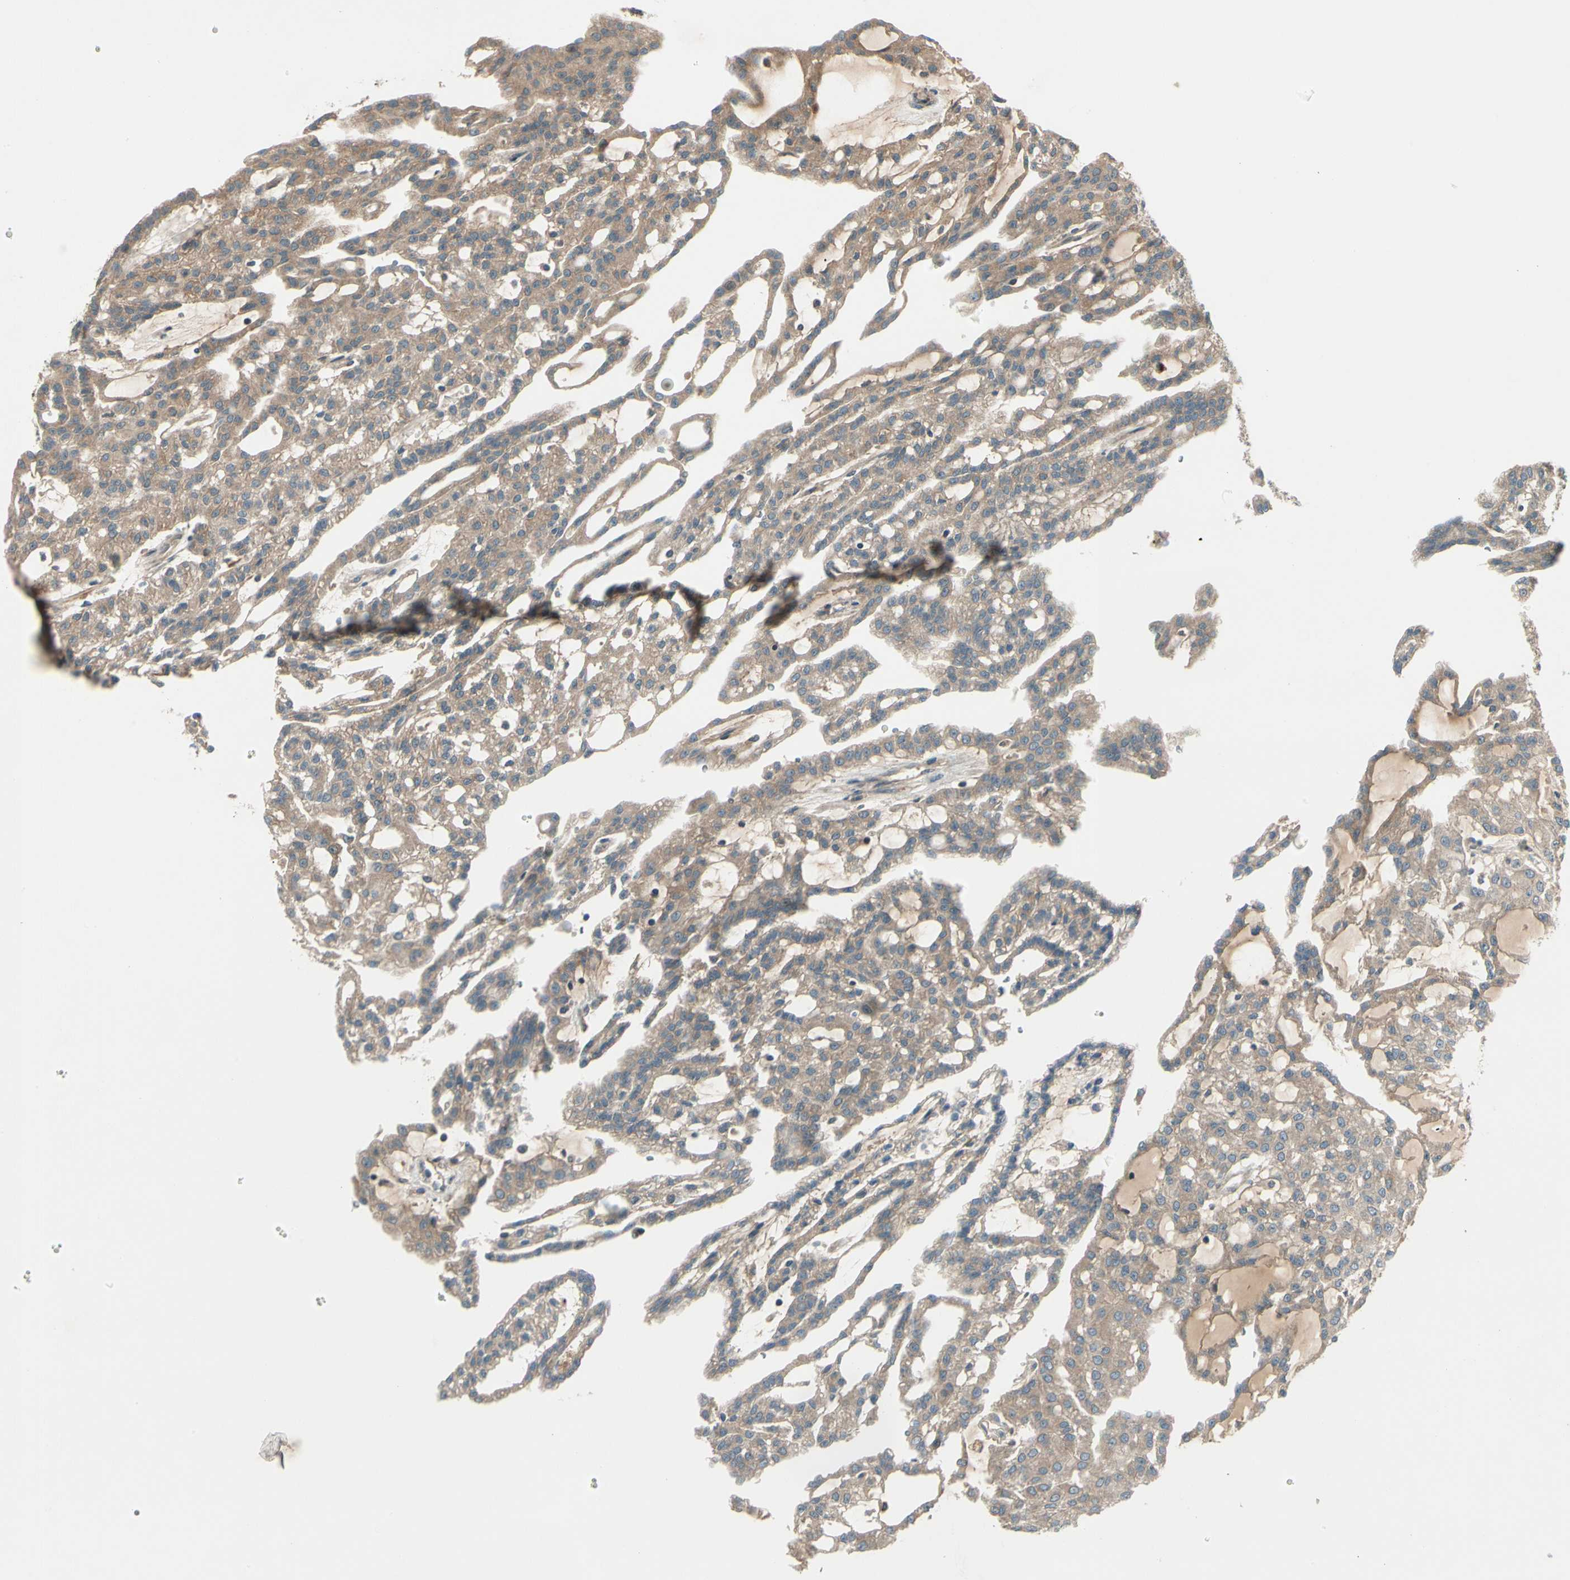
{"staining": {"intensity": "weak", "quantity": ">75%", "location": "cytoplasmic/membranous"}, "tissue": "renal cancer", "cell_type": "Tumor cells", "image_type": "cancer", "snomed": [{"axis": "morphology", "description": "Adenocarcinoma, NOS"}, {"axis": "topography", "description": "Kidney"}], "caption": "Protein expression by immunohistochemistry exhibits weak cytoplasmic/membranous positivity in about >75% of tumor cells in renal adenocarcinoma.", "gene": "ACVR1C", "patient": {"sex": "male", "age": 63}}